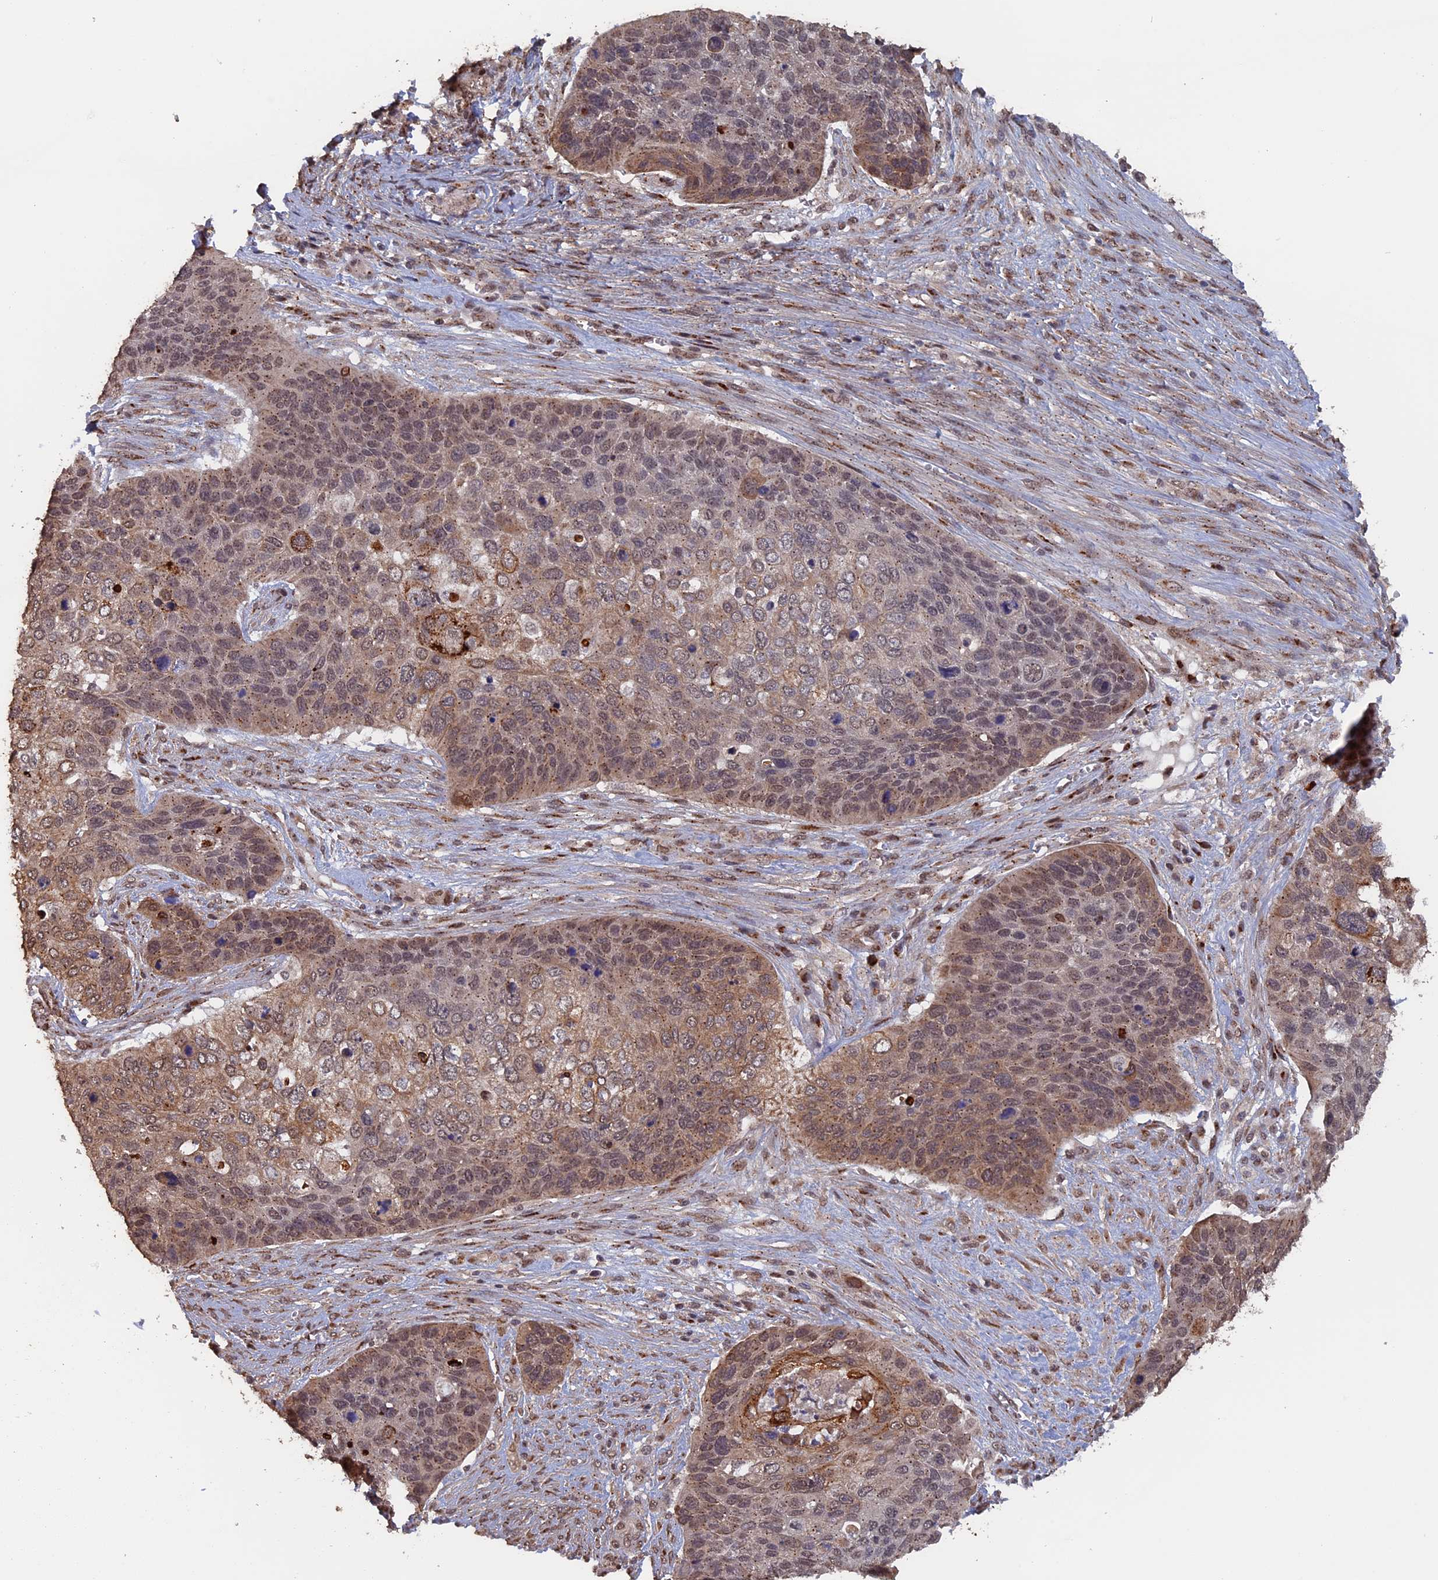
{"staining": {"intensity": "moderate", "quantity": ">75%", "location": "cytoplasmic/membranous,nuclear"}, "tissue": "skin cancer", "cell_type": "Tumor cells", "image_type": "cancer", "snomed": [{"axis": "morphology", "description": "Basal cell carcinoma"}, {"axis": "topography", "description": "Skin"}], "caption": "Basal cell carcinoma (skin) stained for a protein exhibits moderate cytoplasmic/membranous and nuclear positivity in tumor cells.", "gene": "PIGQ", "patient": {"sex": "female", "age": 74}}